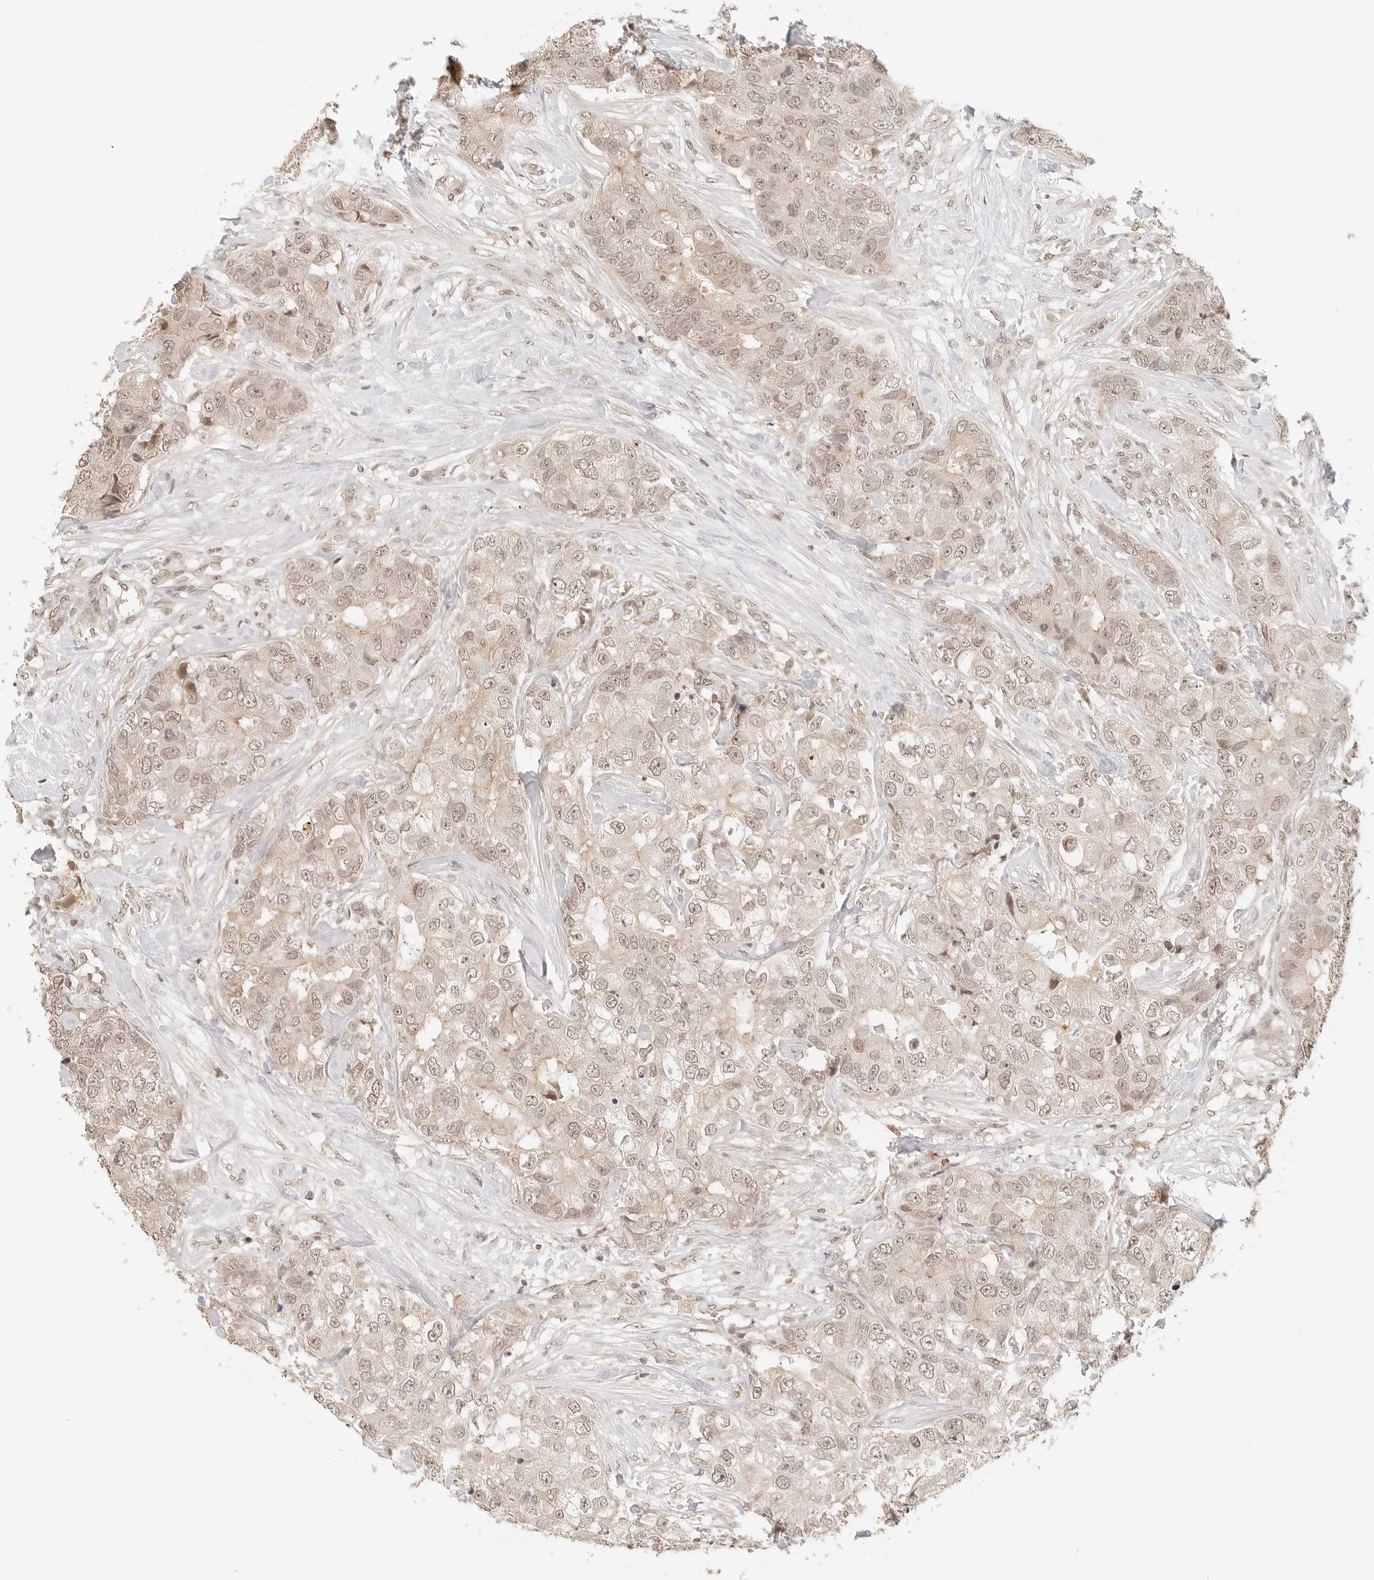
{"staining": {"intensity": "weak", "quantity": ">75%", "location": "cytoplasmic/membranous,nuclear"}, "tissue": "breast cancer", "cell_type": "Tumor cells", "image_type": "cancer", "snomed": [{"axis": "morphology", "description": "Duct carcinoma"}, {"axis": "topography", "description": "Breast"}], "caption": "Human breast cancer stained with a protein marker displays weak staining in tumor cells.", "gene": "SEPTIN4", "patient": {"sex": "female", "age": 62}}